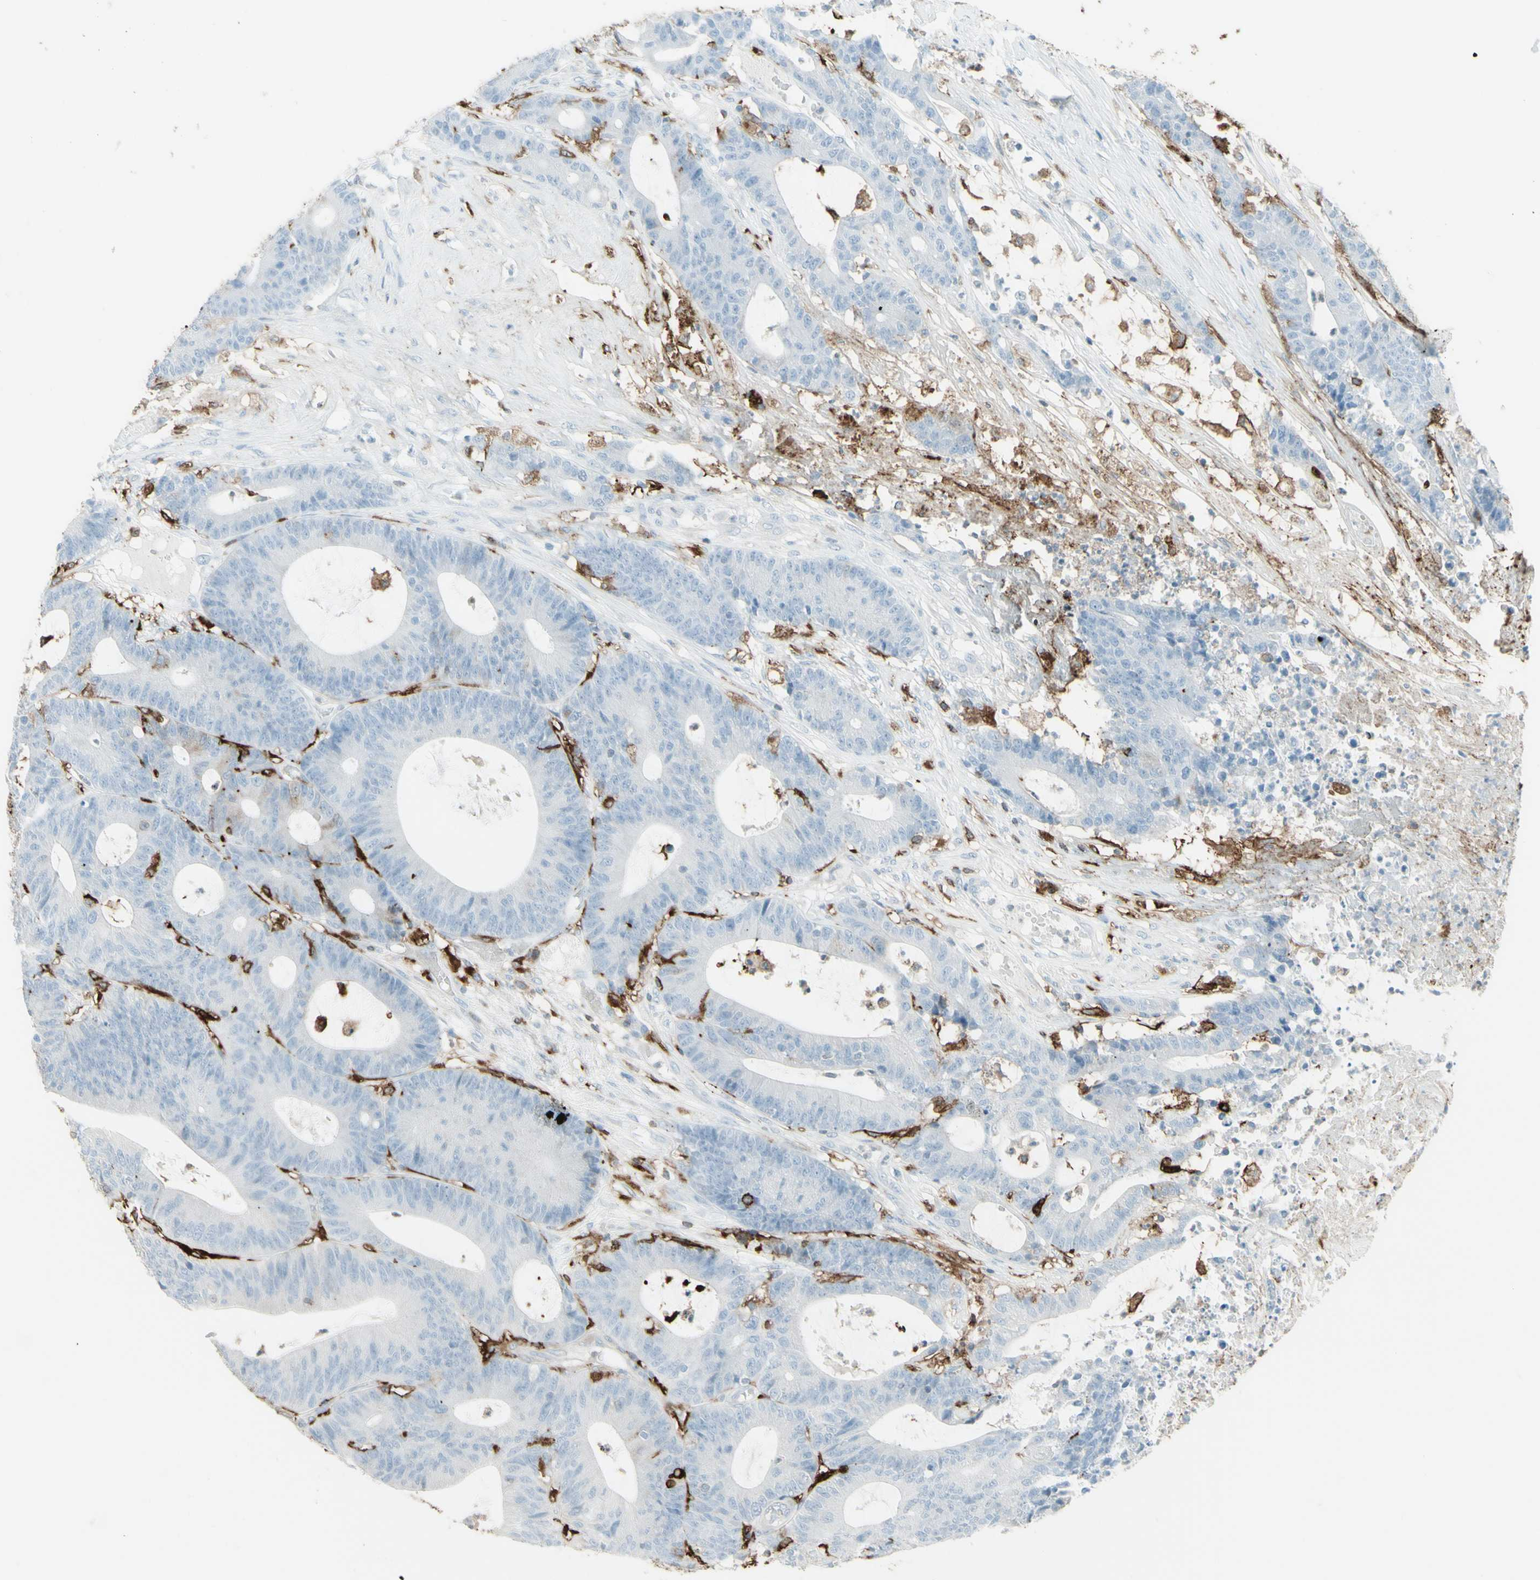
{"staining": {"intensity": "negative", "quantity": "none", "location": "none"}, "tissue": "colorectal cancer", "cell_type": "Tumor cells", "image_type": "cancer", "snomed": [{"axis": "morphology", "description": "Adenocarcinoma, NOS"}, {"axis": "topography", "description": "Colon"}], "caption": "This is an IHC histopathology image of human colorectal adenocarcinoma. There is no staining in tumor cells.", "gene": "HLA-DPB1", "patient": {"sex": "female", "age": 84}}